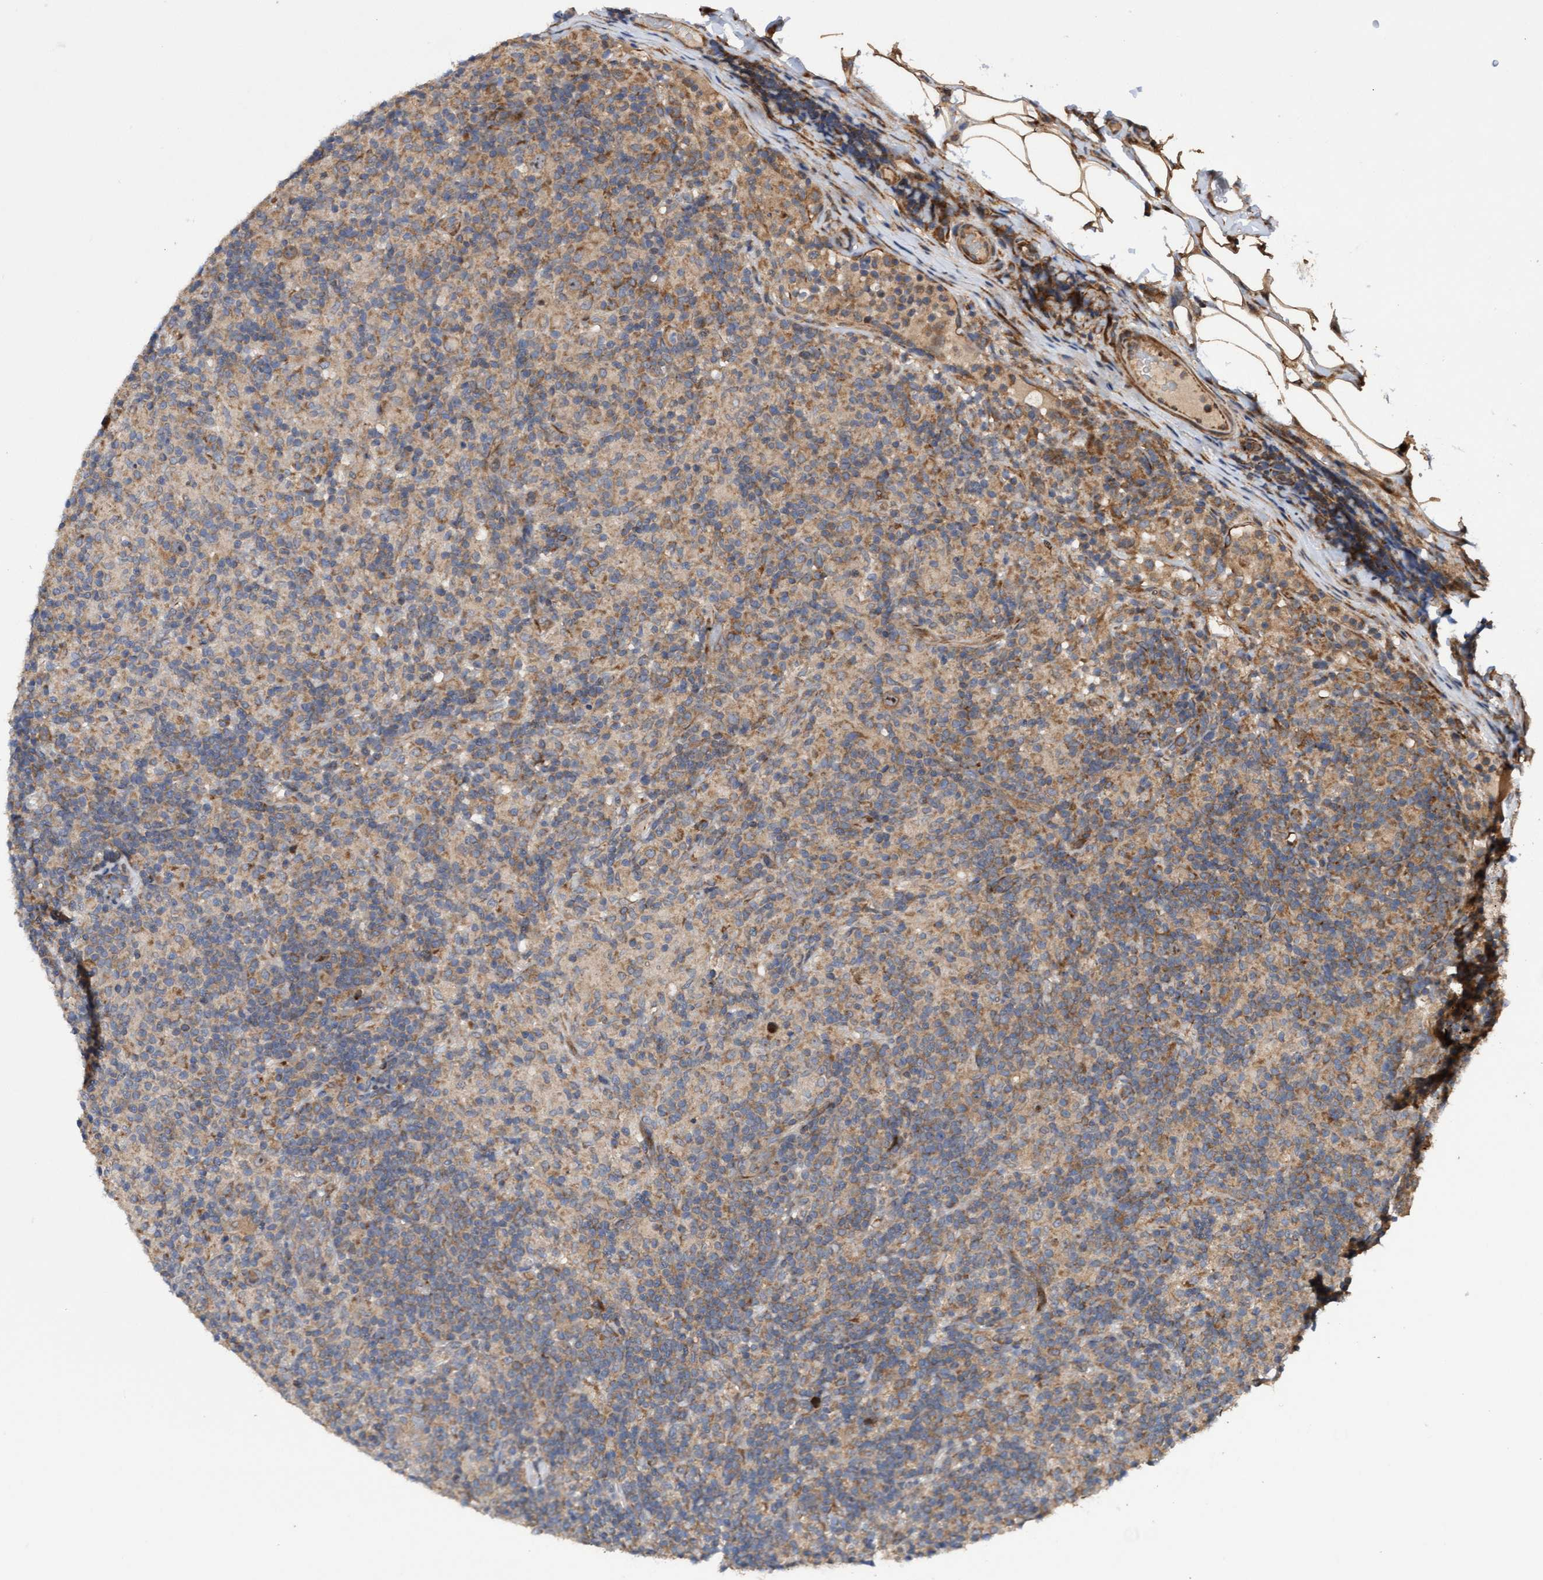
{"staining": {"intensity": "weak", "quantity": ">75%", "location": "cytoplasmic/membranous"}, "tissue": "lymphoma", "cell_type": "Tumor cells", "image_type": "cancer", "snomed": [{"axis": "morphology", "description": "Hodgkin's disease, NOS"}, {"axis": "topography", "description": "Lymph node"}], "caption": "Brown immunohistochemical staining in lymphoma exhibits weak cytoplasmic/membranous staining in about >75% of tumor cells.", "gene": "ELP5", "patient": {"sex": "male", "age": 70}}